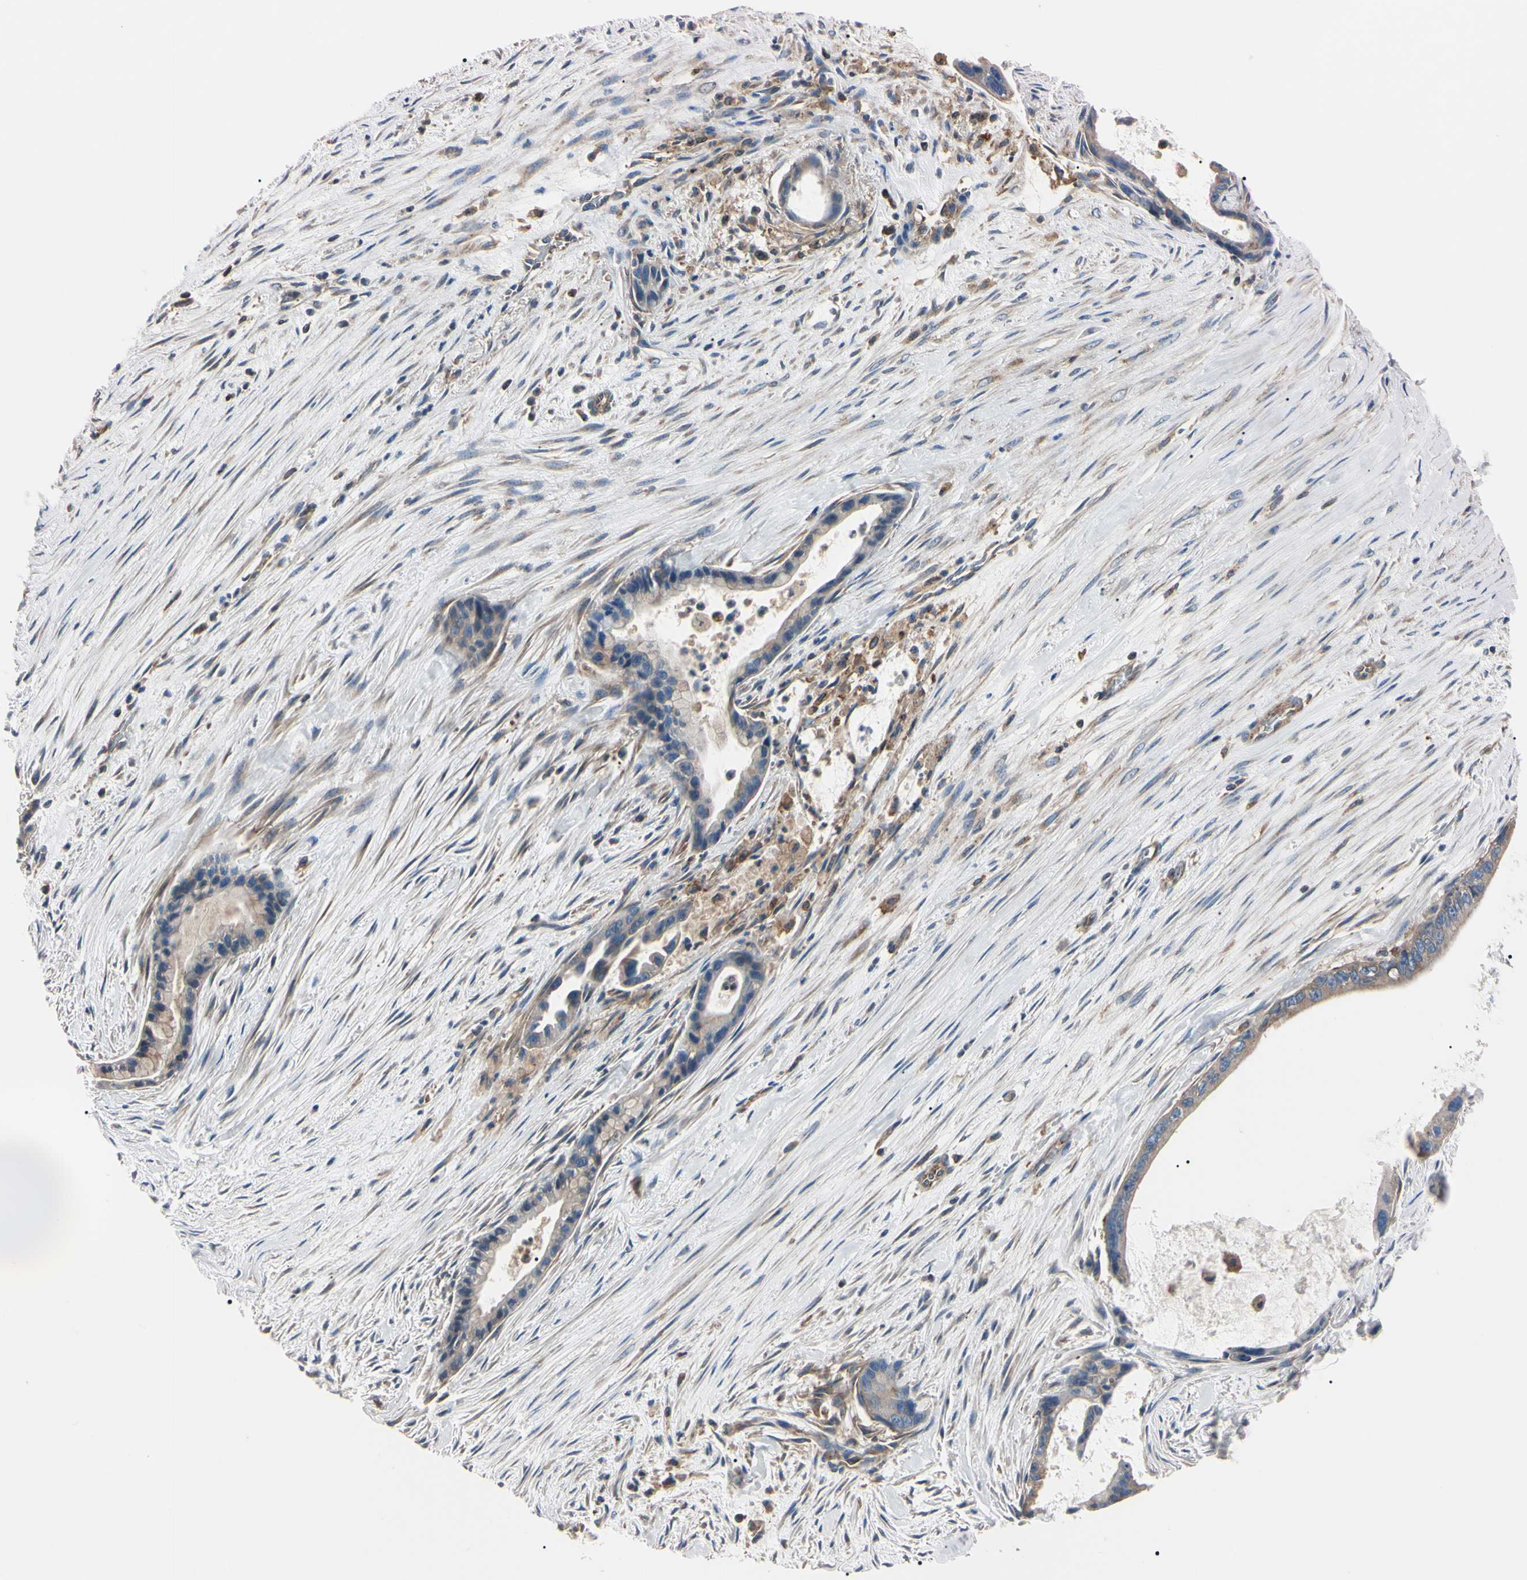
{"staining": {"intensity": "weak", "quantity": ">75%", "location": "cytoplasmic/membranous"}, "tissue": "liver cancer", "cell_type": "Tumor cells", "image_type": "cancer", "snomed": [{"axis": "morphology", "description": "Cholangiocarcinoma"}, {"axis": "topography", "description": "Liver"}], "caption": "Immunohistochemical staining of human cholangiocarcinoma (liver) shows low levels of weak cytoplasmic/membranous expression in about >75% of tumor cells.", "gene": "PRKACA", "patient": {"sex": "female", "age": 55}}